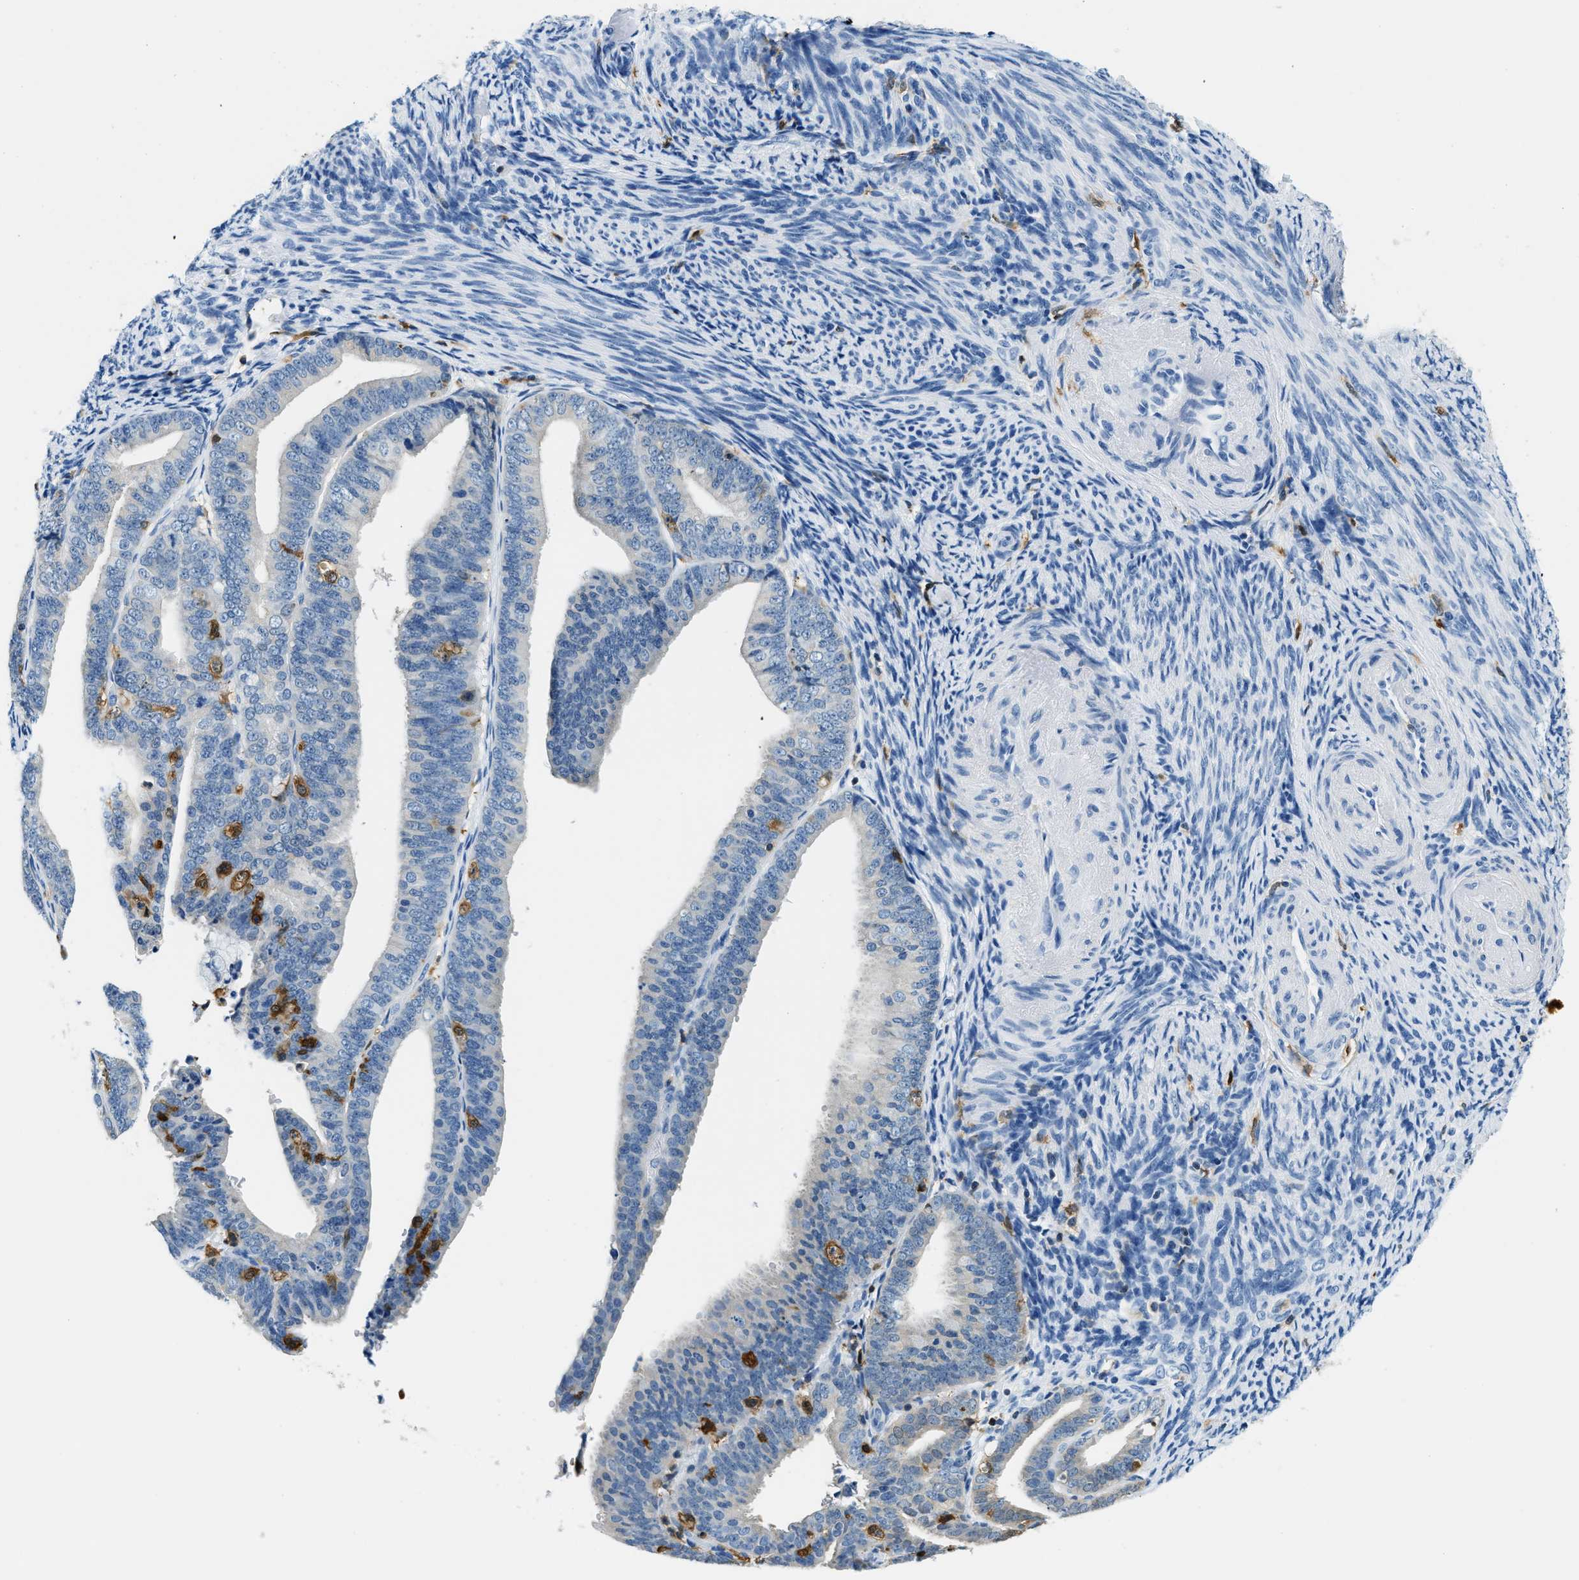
{"staining": {"intensity": "negative", "quantity": "none", "location": "none"}, "tissue": "endometrial cancer", "cell_type": "Tumor cells", "image_type": "cancer", "snomed": [{"axis": "morphology", "description": "Adenocarcinoma, NOS"}, {"axis": "topography", "description": "Endometrium"}], "caption": "There is no significant staining in tumor cells of endometrial cancer. (DAB IHC visualized using brightfield microscopy, high magnification).", "gene": "CAPG", "patient": {"sex": "female", "age": 63}}